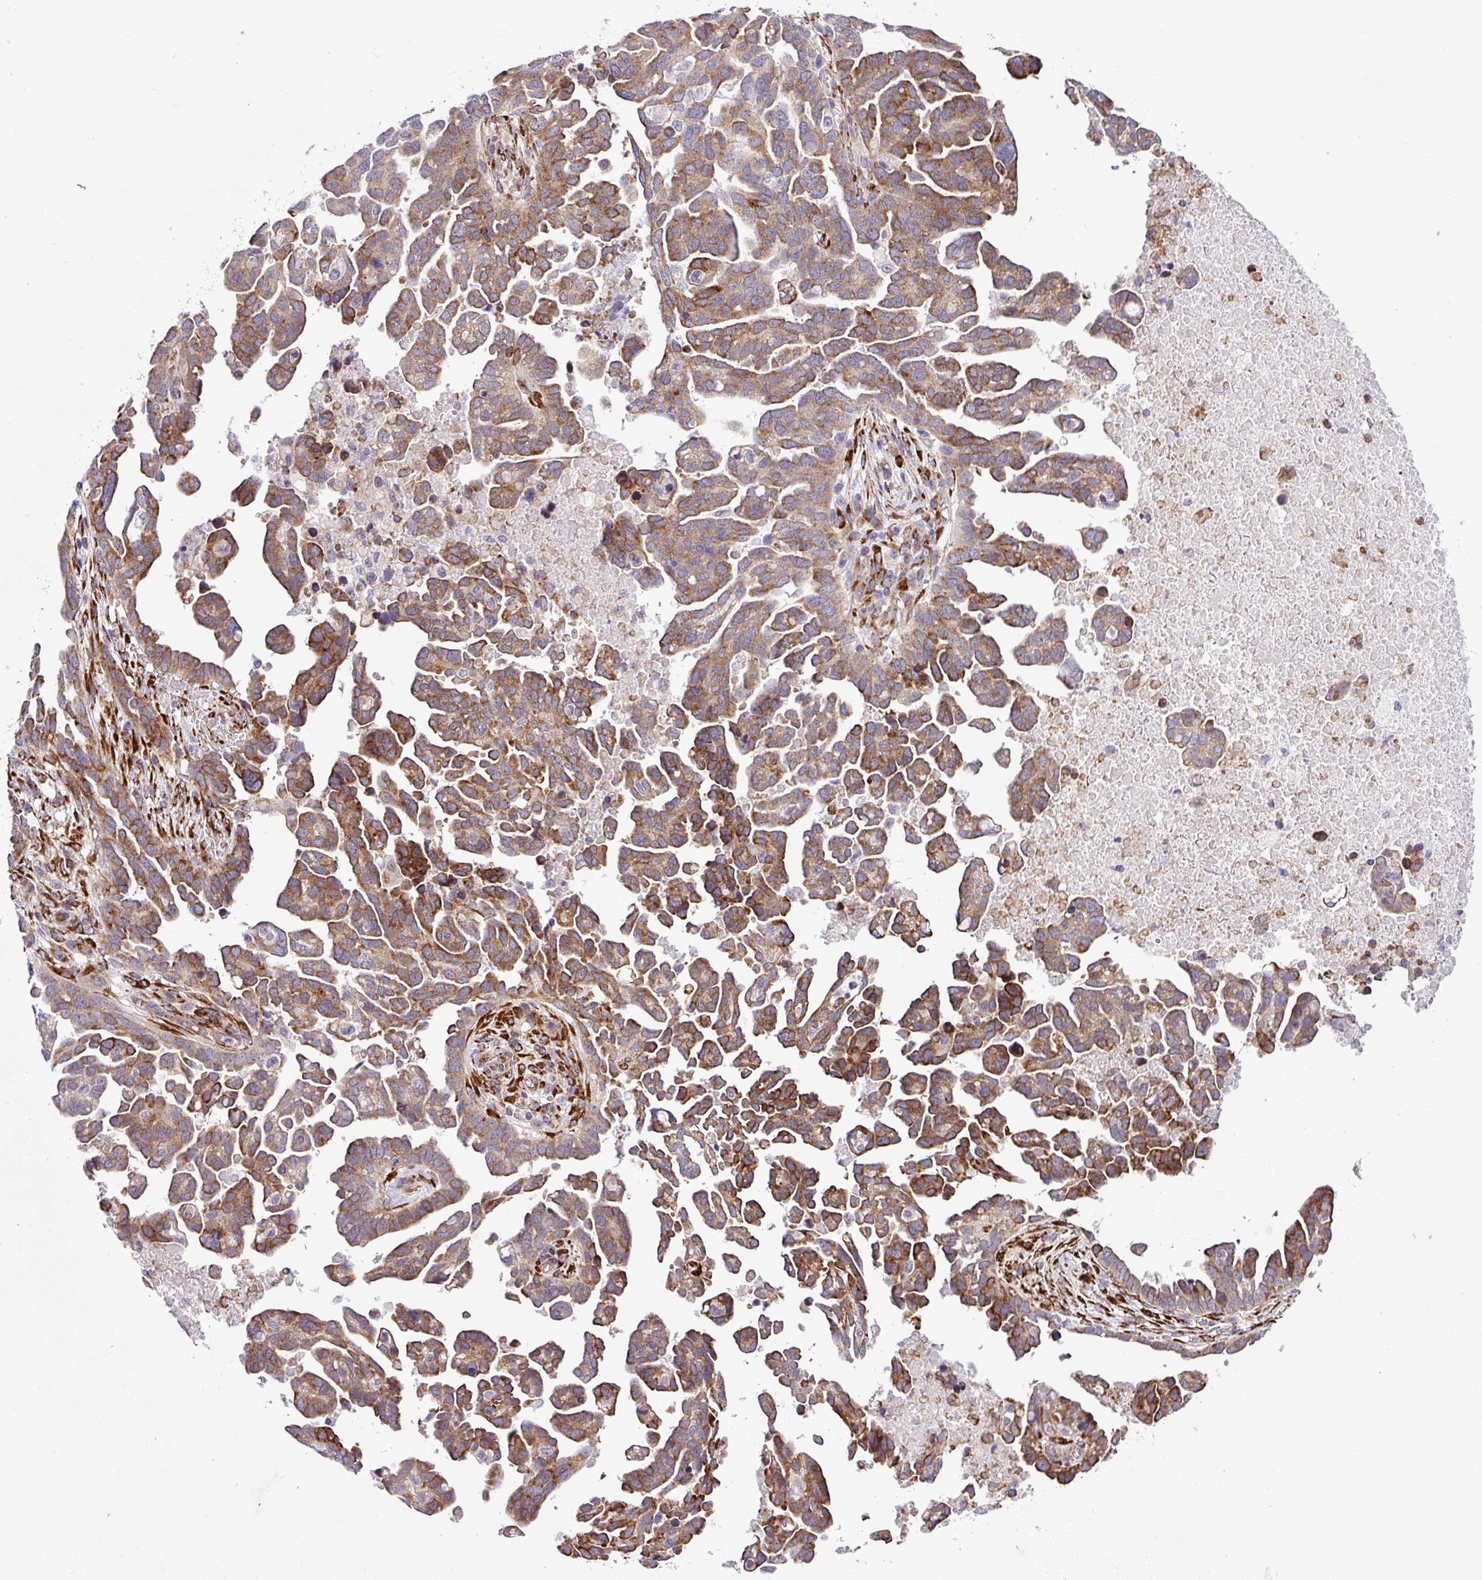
{"staining": {"intensity": "moderate", "quantity": ">75%", "location": "cytoplasmic/membranous"}, "tissue": "ovarian cancer", "cell_type": "Tumor cells", "image_type": "cancer", "snomed": [{"axis": "morphology", "description": "Cystadenocarcinoma, serous, NOS"}, {"axis": "topography", "description": "Ovary"}], "caption": "The micrograph reveals staining of ovarian cancer (serous cystadenocarcinoma), revealing moderate cytoplasmic/membranous protein positivity (brown color) within tumor cells.", "gene": "CFAP97", "patient": {"sex": "female", "age": 54}}